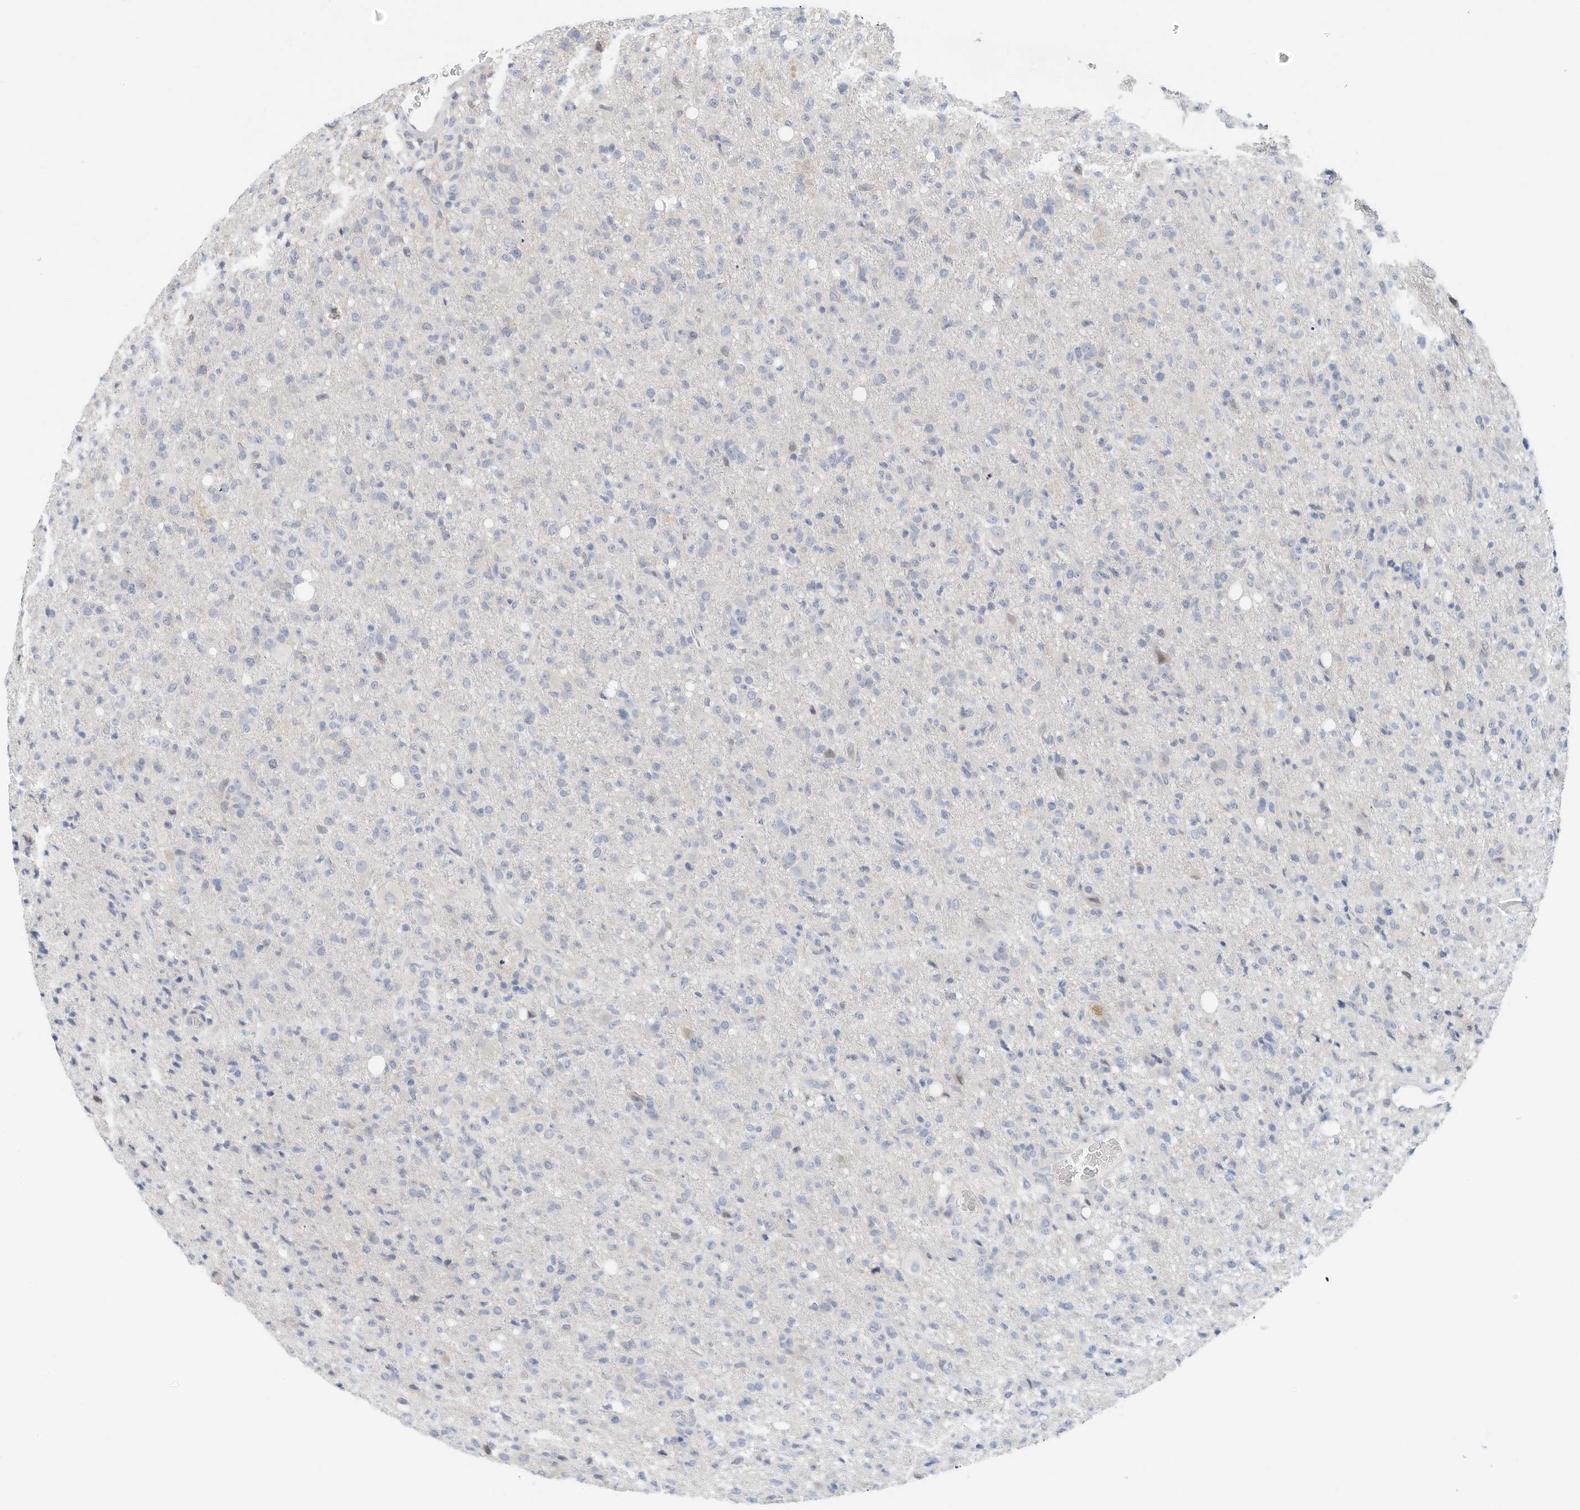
{"staining": {"intensity": "negative", "quantity": "none", "location": "none"}, "tissue": "glioma", "cell_type": "Tumor cells", "image_type": "cancer", "snomed": [{"axis": "morphology", "description": "Glioma, malignant, High grade"}, {"axis": "topography", "description": "Brain"}], "caption": "Immunohistochemistry histopathology image of human malignant high-grade glioma stained for a protein (brown), which shows no expression in tumor cells.", "gene": "ARHGAP28", "patient": {"sex": "female", "age": 57}}